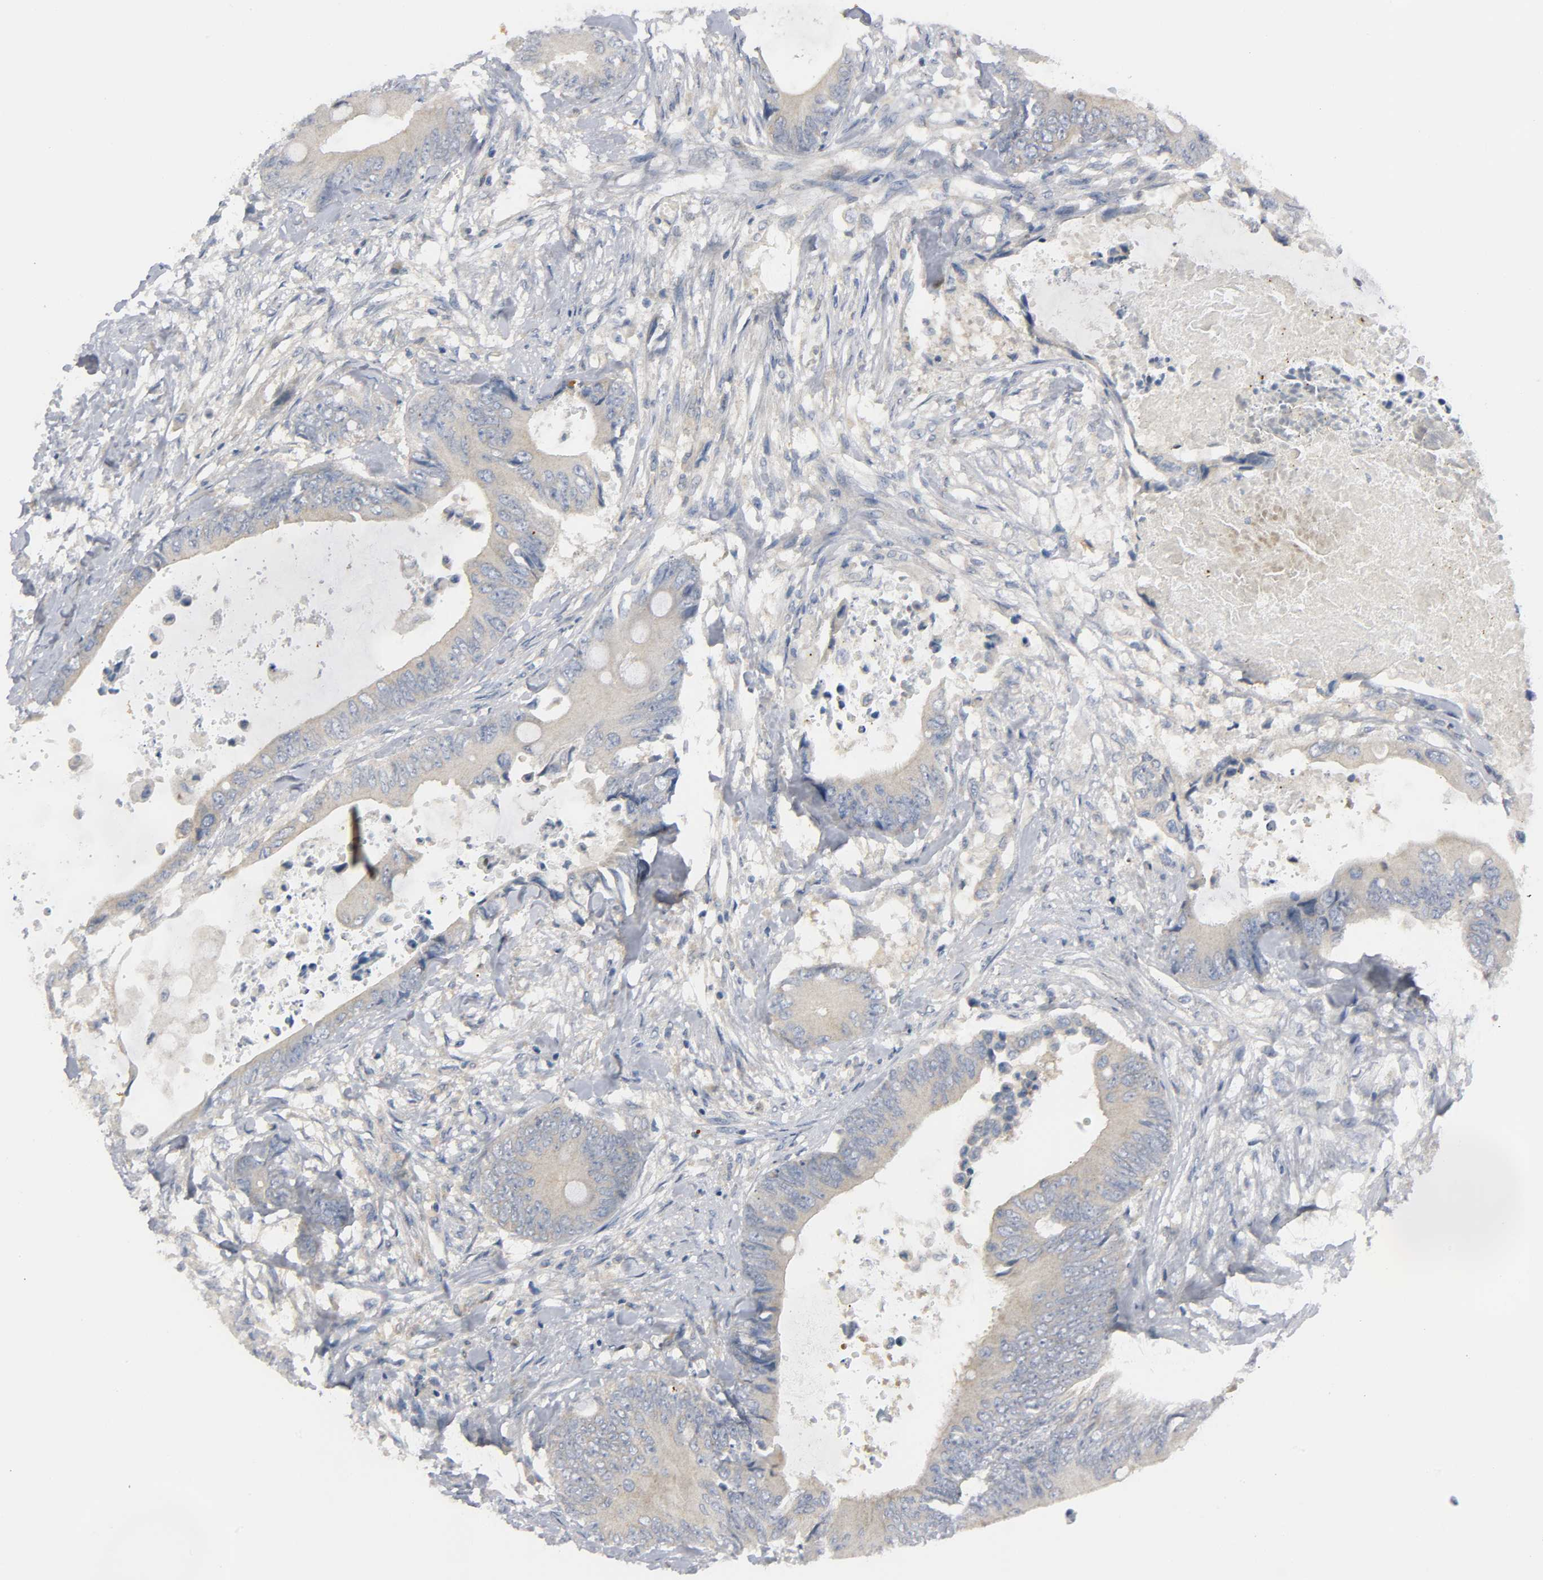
{"staining": {"intensity": "weak", "quantity": ">75%", "location": "cytoplasmic/membranous"}, "tissue": "colorectal cancer", "cell_type": "Tumor cells", "image_type": "cancer", "snomed": [{"axis": "morphology", "description": "Normal tissue, NOS"}, {"axis": "morphology", "description": "Adenocarcinoma, NOS"}, {"axis": "topography", "description": "Rectum"}, {"axis": "topography", "description": "Peripheral nerve tissue"}], "caption": "Immunohistochemistry staining of colorectal cancer (adenocarcinoma), which exhibits low levels of weak cytoplasmic/membranous expression in about >75% of tumor cells indicating weak cytoplasmic/membranous protein staining. The staining was performed using DAB (3,3'-diaminobenzidine) (brown) for protein detection and nuclei were counterstained in hematoxylin (blue).", "gene": "HDAC6", "patient": {"sex": "female", "age": 77}}